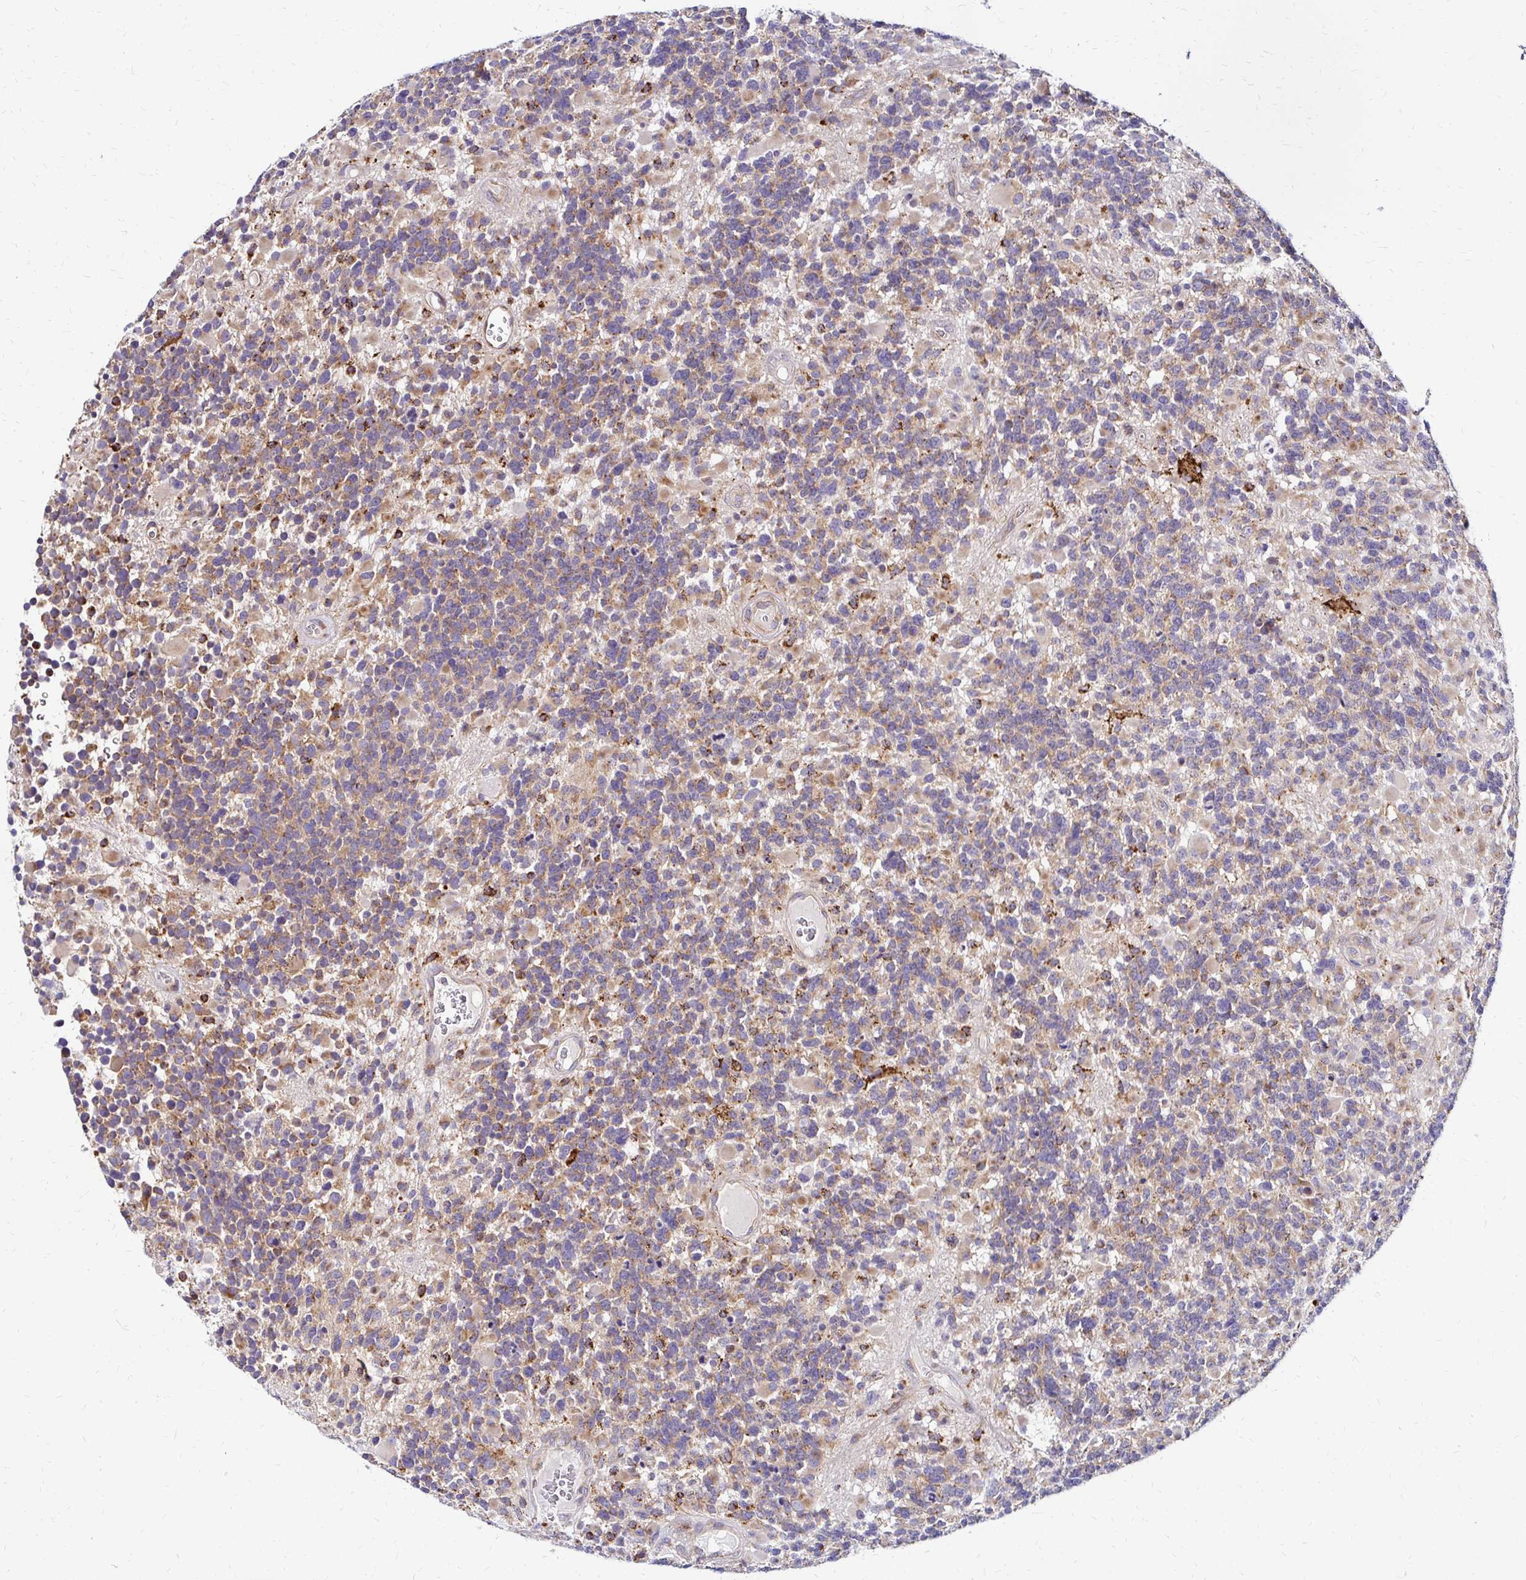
{"staining": {"intensity": "weak", "quantity": "25%-75%", "location": "cytoplasmic/membranous"}, "tissue": "glioma", "cell_type": "Tumor cells", "image_type": "cancer", "snomed": [{"axis": "morphology", "description": "Glioma, malignant, High grade"}, {"axis": "topography", "description": "Brain"}], "caption": "A brown stain highlights weak cytoplasmic/membranous staining of a protein in human malignant glioma (high-grade) tumor cells. (DAB (3,3'-diaminobenzidine) IHC, brown staining for protein, blue staining for nuclei).", "gene": "IDUA", "patient": {"sex": "female", "age": 40}}